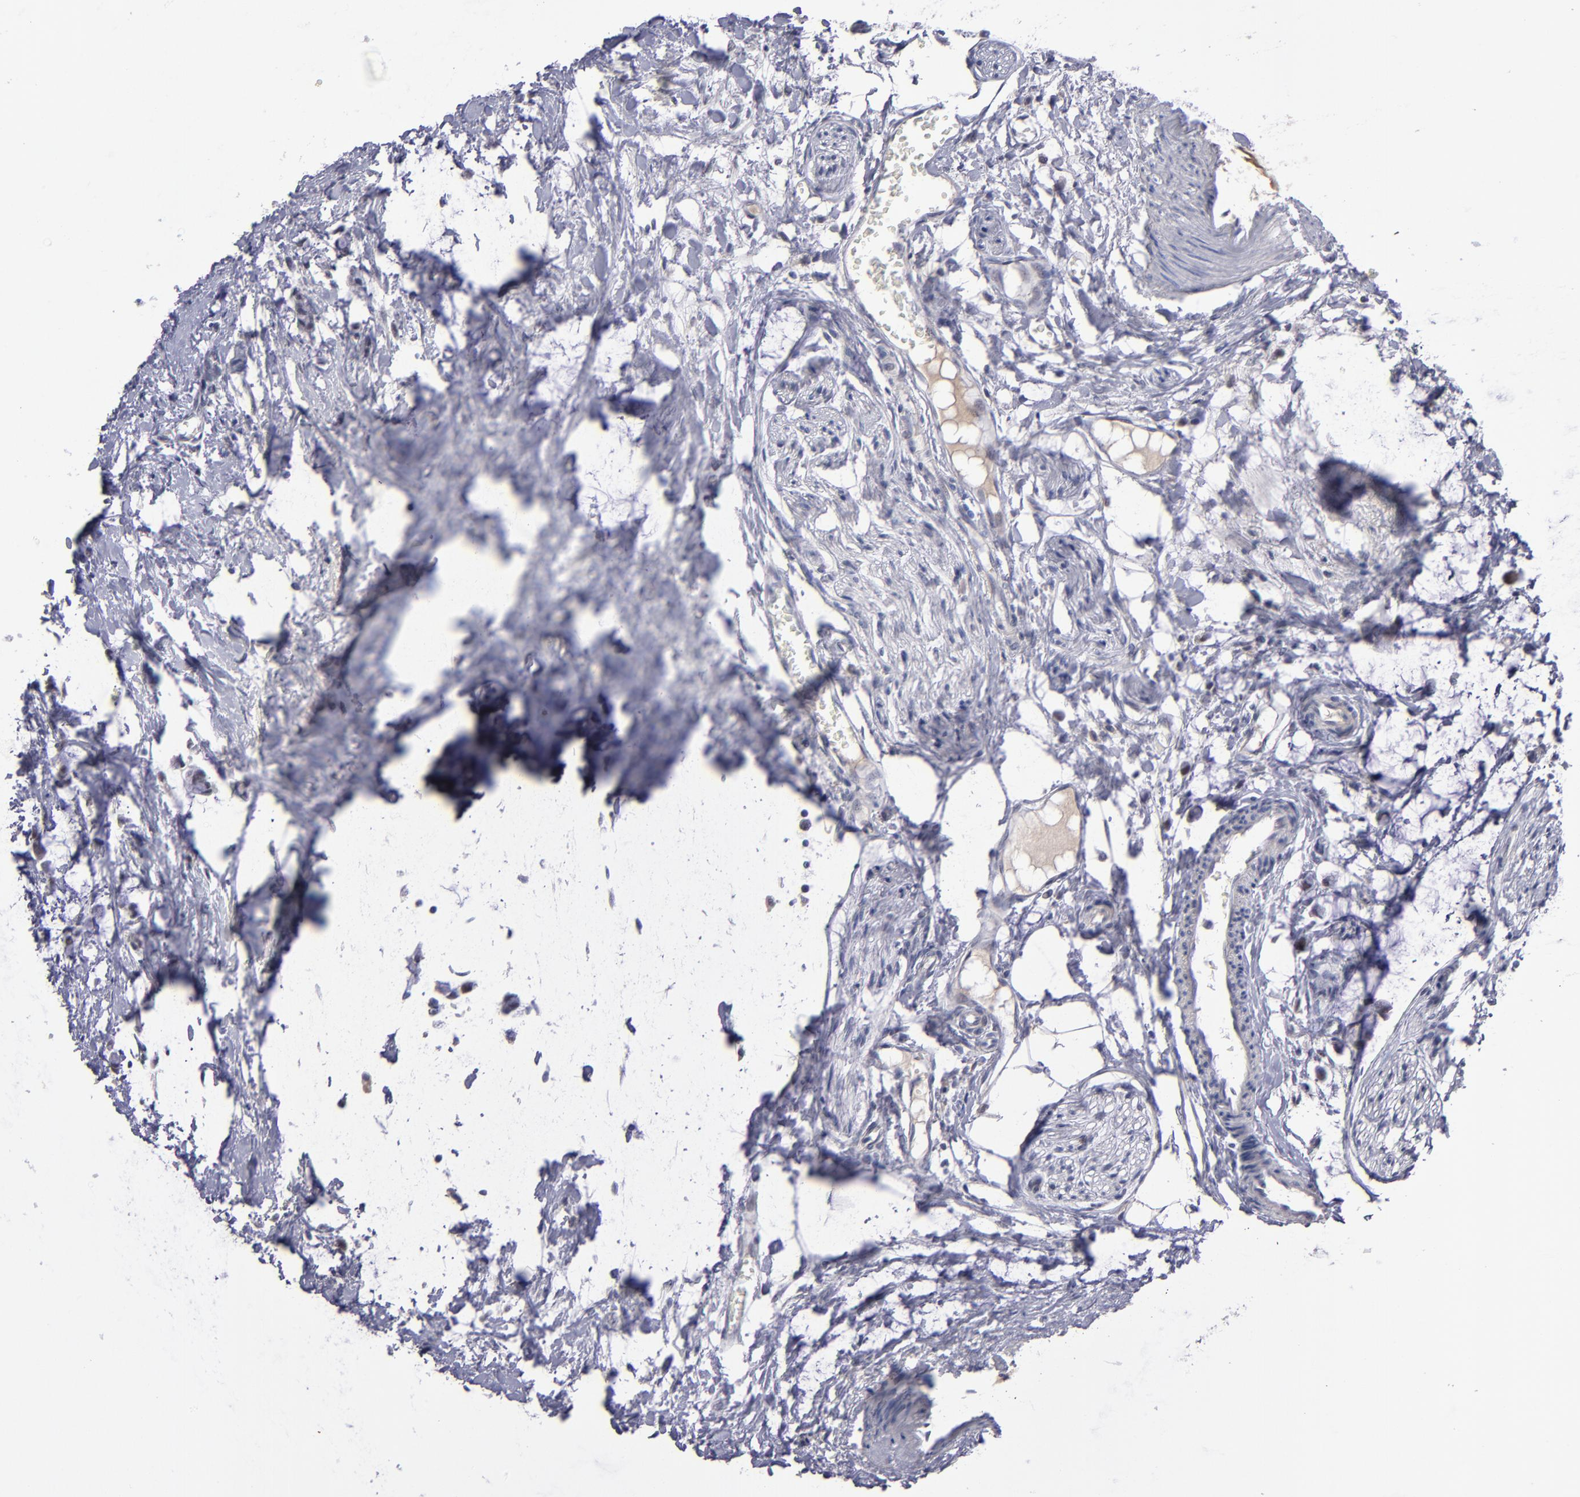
{"staining": {"intensity": "negative", "quantity": "none", "location": "none"}, "tissue": "colorectal cancer", "cell_type": "Tumor cells", "image_type": "cancer", "snomed": [{"axis": "morphology", "description": "Normal tissue, NOS"}, {"axis": "morphology", "description": "Adenocarcinoma, NOS"}, {"axis": "topography", "description": "Colon"}, {"axis": "topography", "description": "Peripheral nerve tissue"}], "caption": "Immunohistochemistry (IHC) of colorectal adenocarcinoma shows no expression in tumor cells. (DAB (3,3'-diaminobenzidine) IHC visualized using brightfield microscopy, high magnification).", "gene": "OTUB2", "patient": {"sex": "male", "age": 14}}